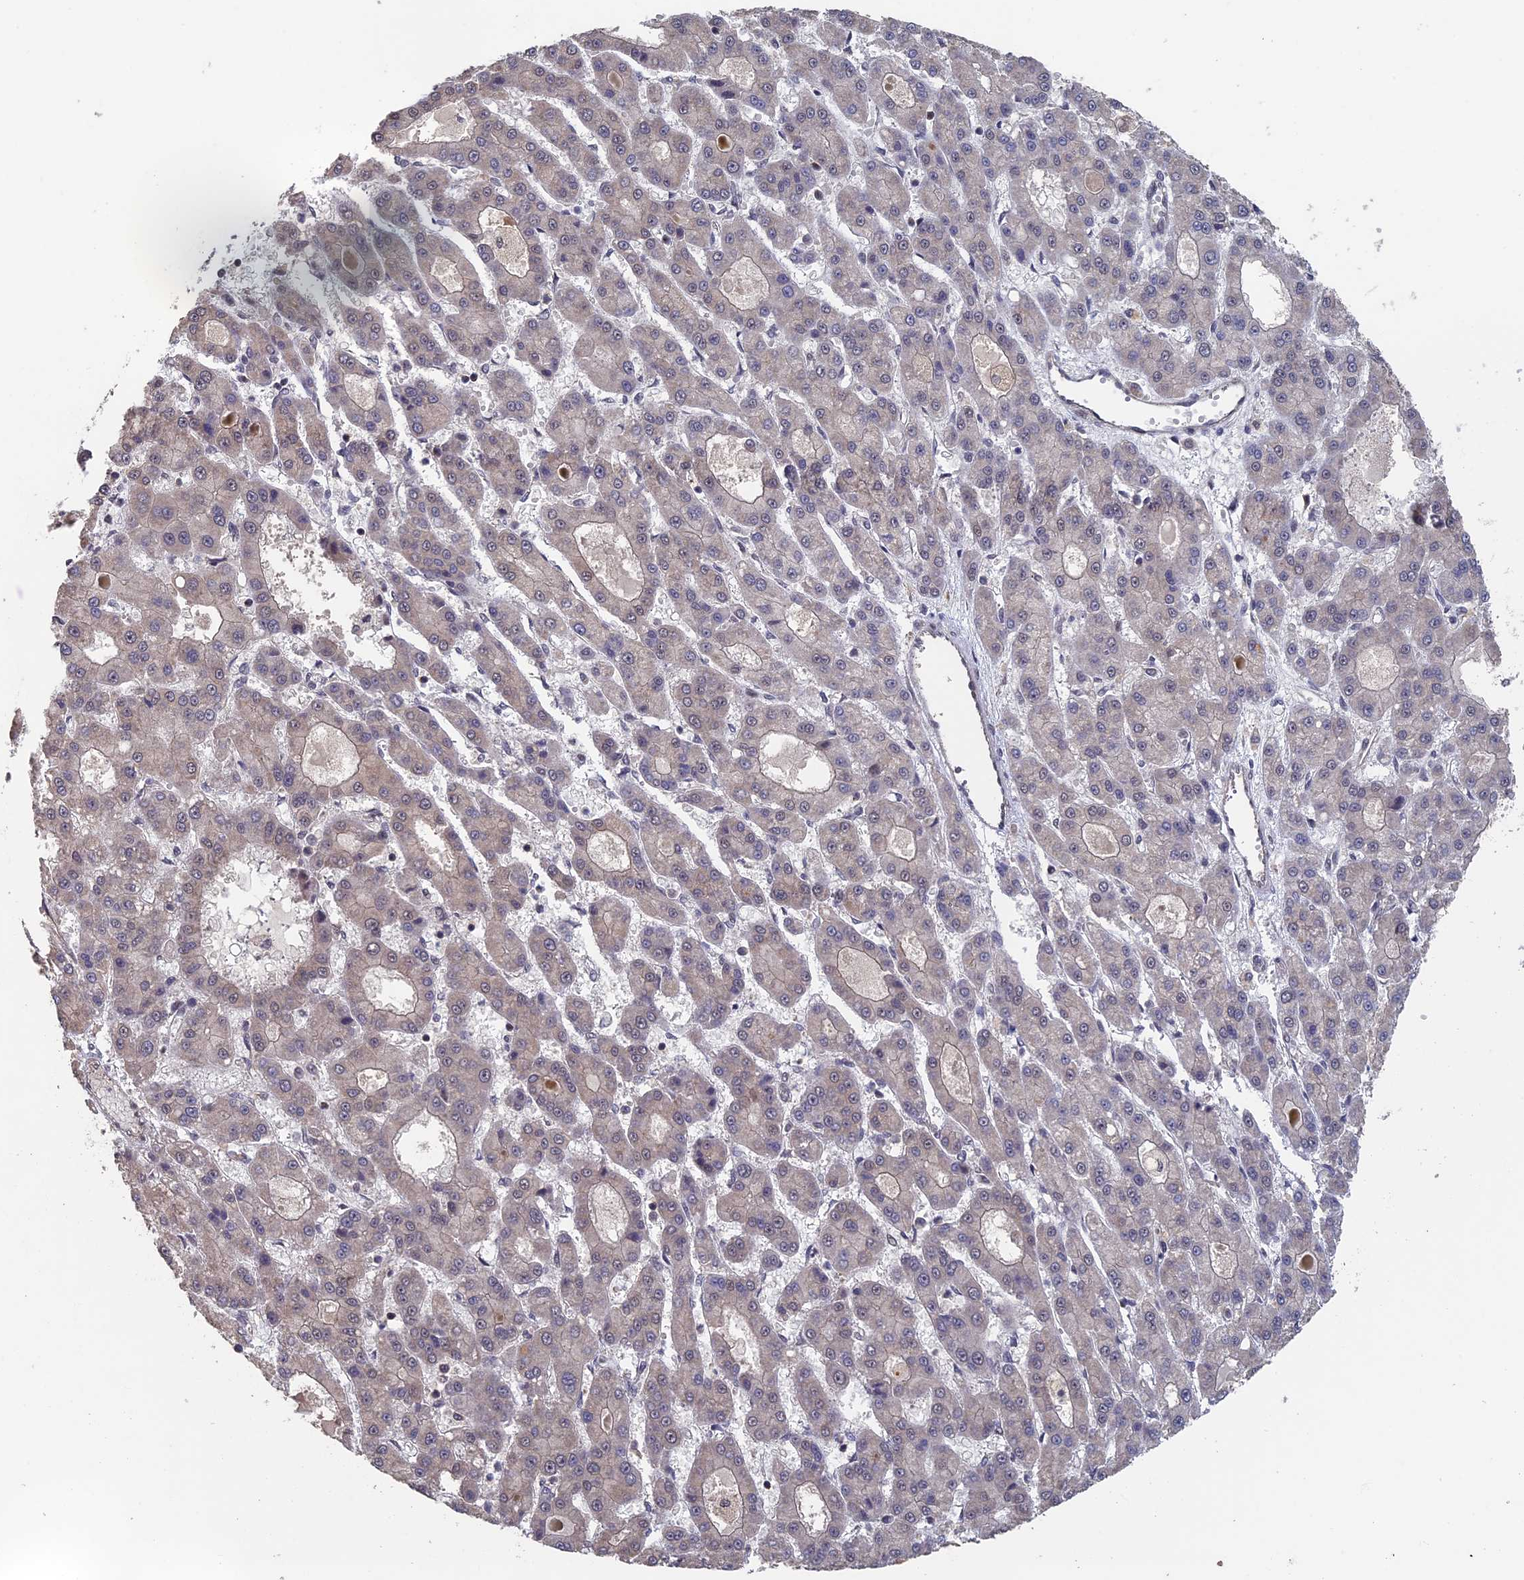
{"staining": {"intensity": "negative", "quantity": "none", "location": "none"}, "tissue": "liver cancer", "cell_type": "Tumor cells", "image_type": "cancer", "snomed": [{"axis": "morphology", "description": "Carcinoma, Hepatocellular, NOS"}, {"axis": "topography", "description": "Liver"}], "caption": "A photomicrograph of hepatocellular carcinoma (liver) stained for a protein shows no brown staining in tumor cells.", "gene": "KIAA1328", "patient": {"sex": "male", "age": 70}}